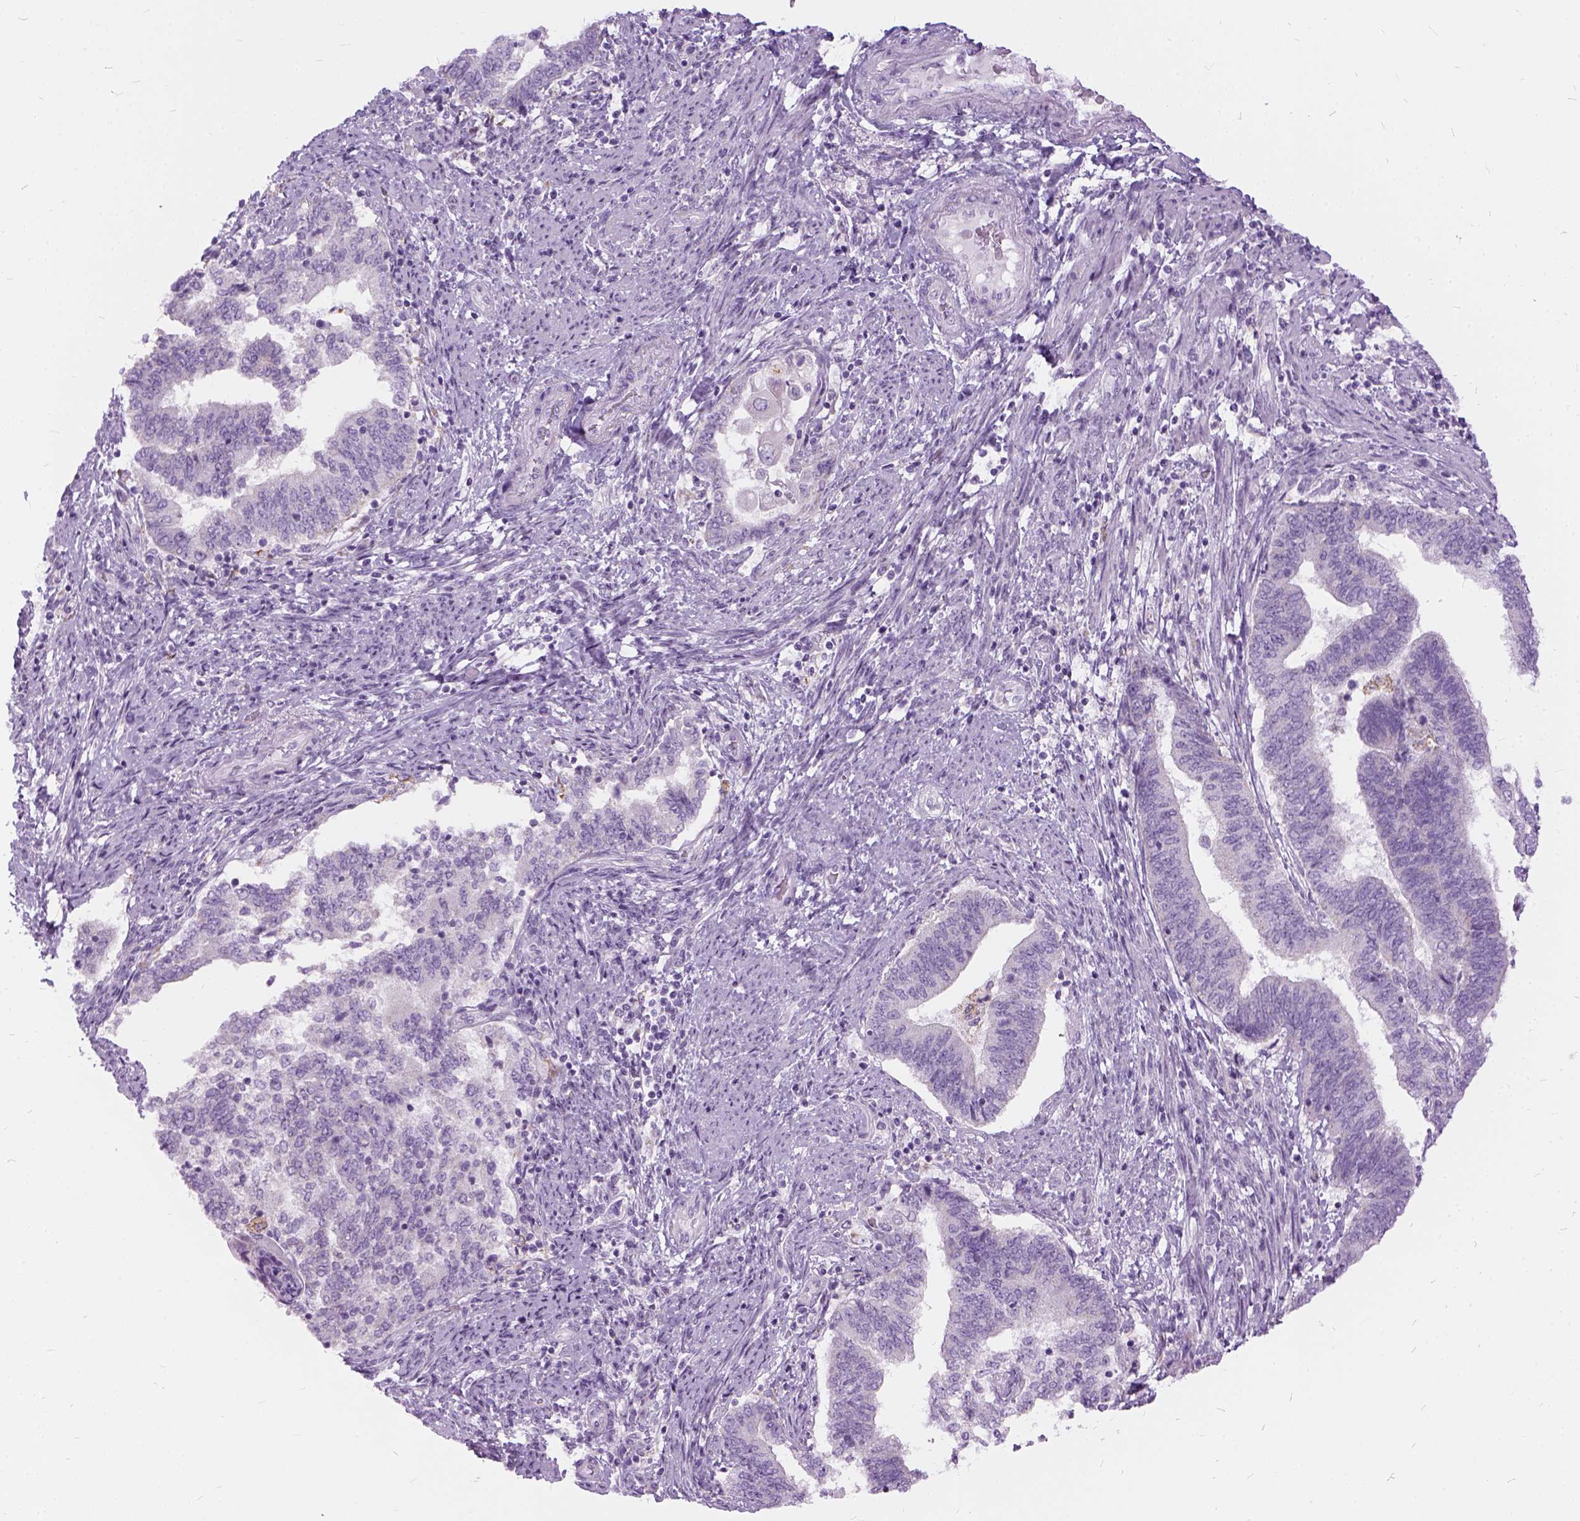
{"staining": {"intensity": "negative", "quantity": "none", "location": "none"}, "tissue": "endometrial cancer", "cell_type": "Tumor cells", "image_type": "cancer", "snomed": [{"axis": "morphology", "description": "Adenocarcinoma, NOS"}, {"axis": "topography", "description": "Endometrium"}], "caption": "Immunohistochemistry (IHC) histopathology image of neoplastic tissue: human endometrial adenocarcinoma stained with DAB shows no significant protein staining in tumor cells.", "gene": "FDX1", "patient": {"sex": "female", "age": 65}}